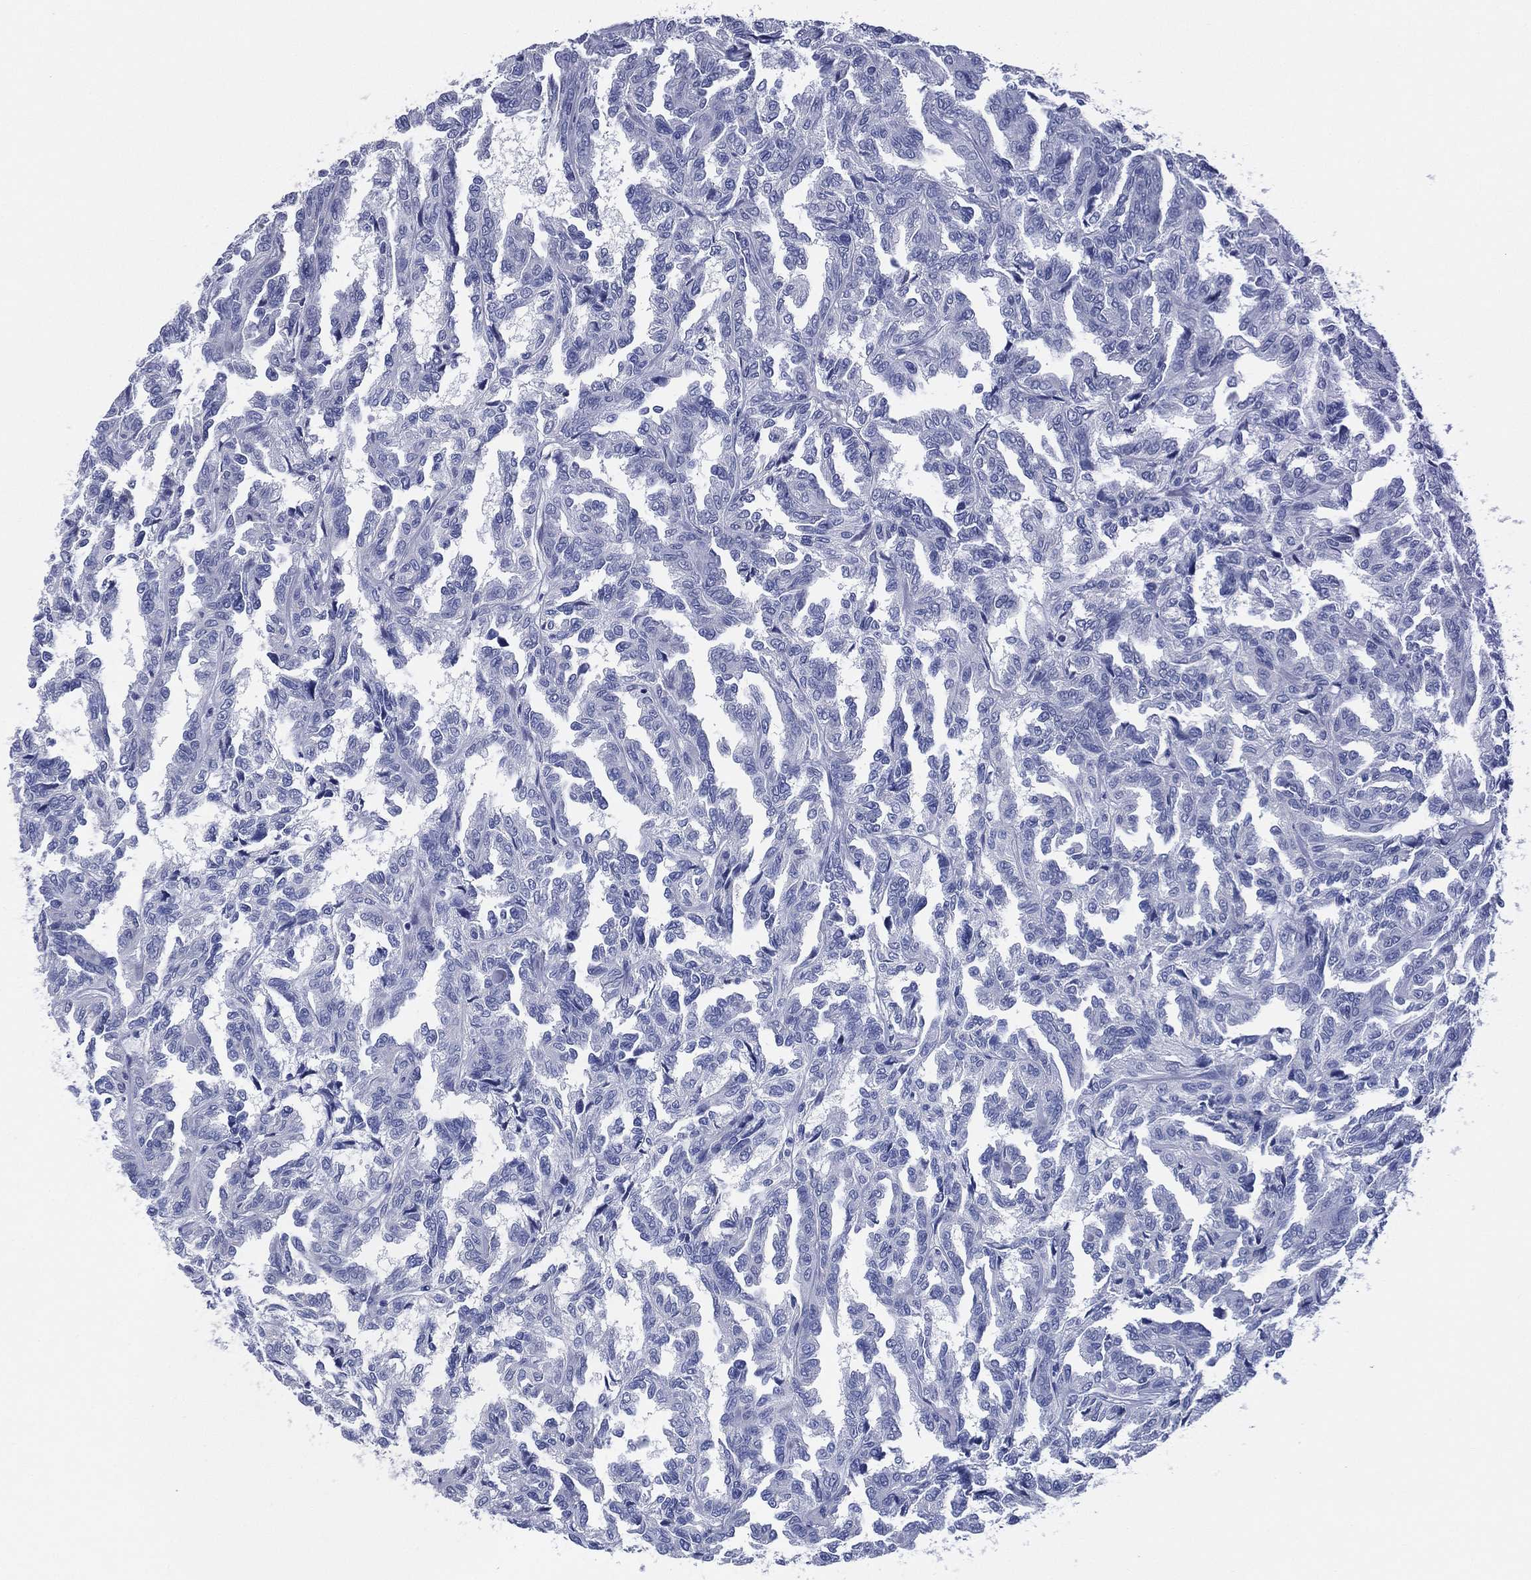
{"staining": {"intensity": "negative", "quantity": "none", "location": "none"}, "tissue": "renal cancer", "cell_type": "Tumor cells", "image_type": "cancer", "snomed": [{"axis": "morphology", "description": "Adenocarcinoma, NOS"}, {"axis": "topography", "description": "Kidney"}], "caption": "This is an immunohistochemistry (IHC) photomicrograph of human adenocarcinoma (renal). There is no staining in tumor cells.", "gene": "RSPH4A", "patient": {"sex": "male", "age": 79}}